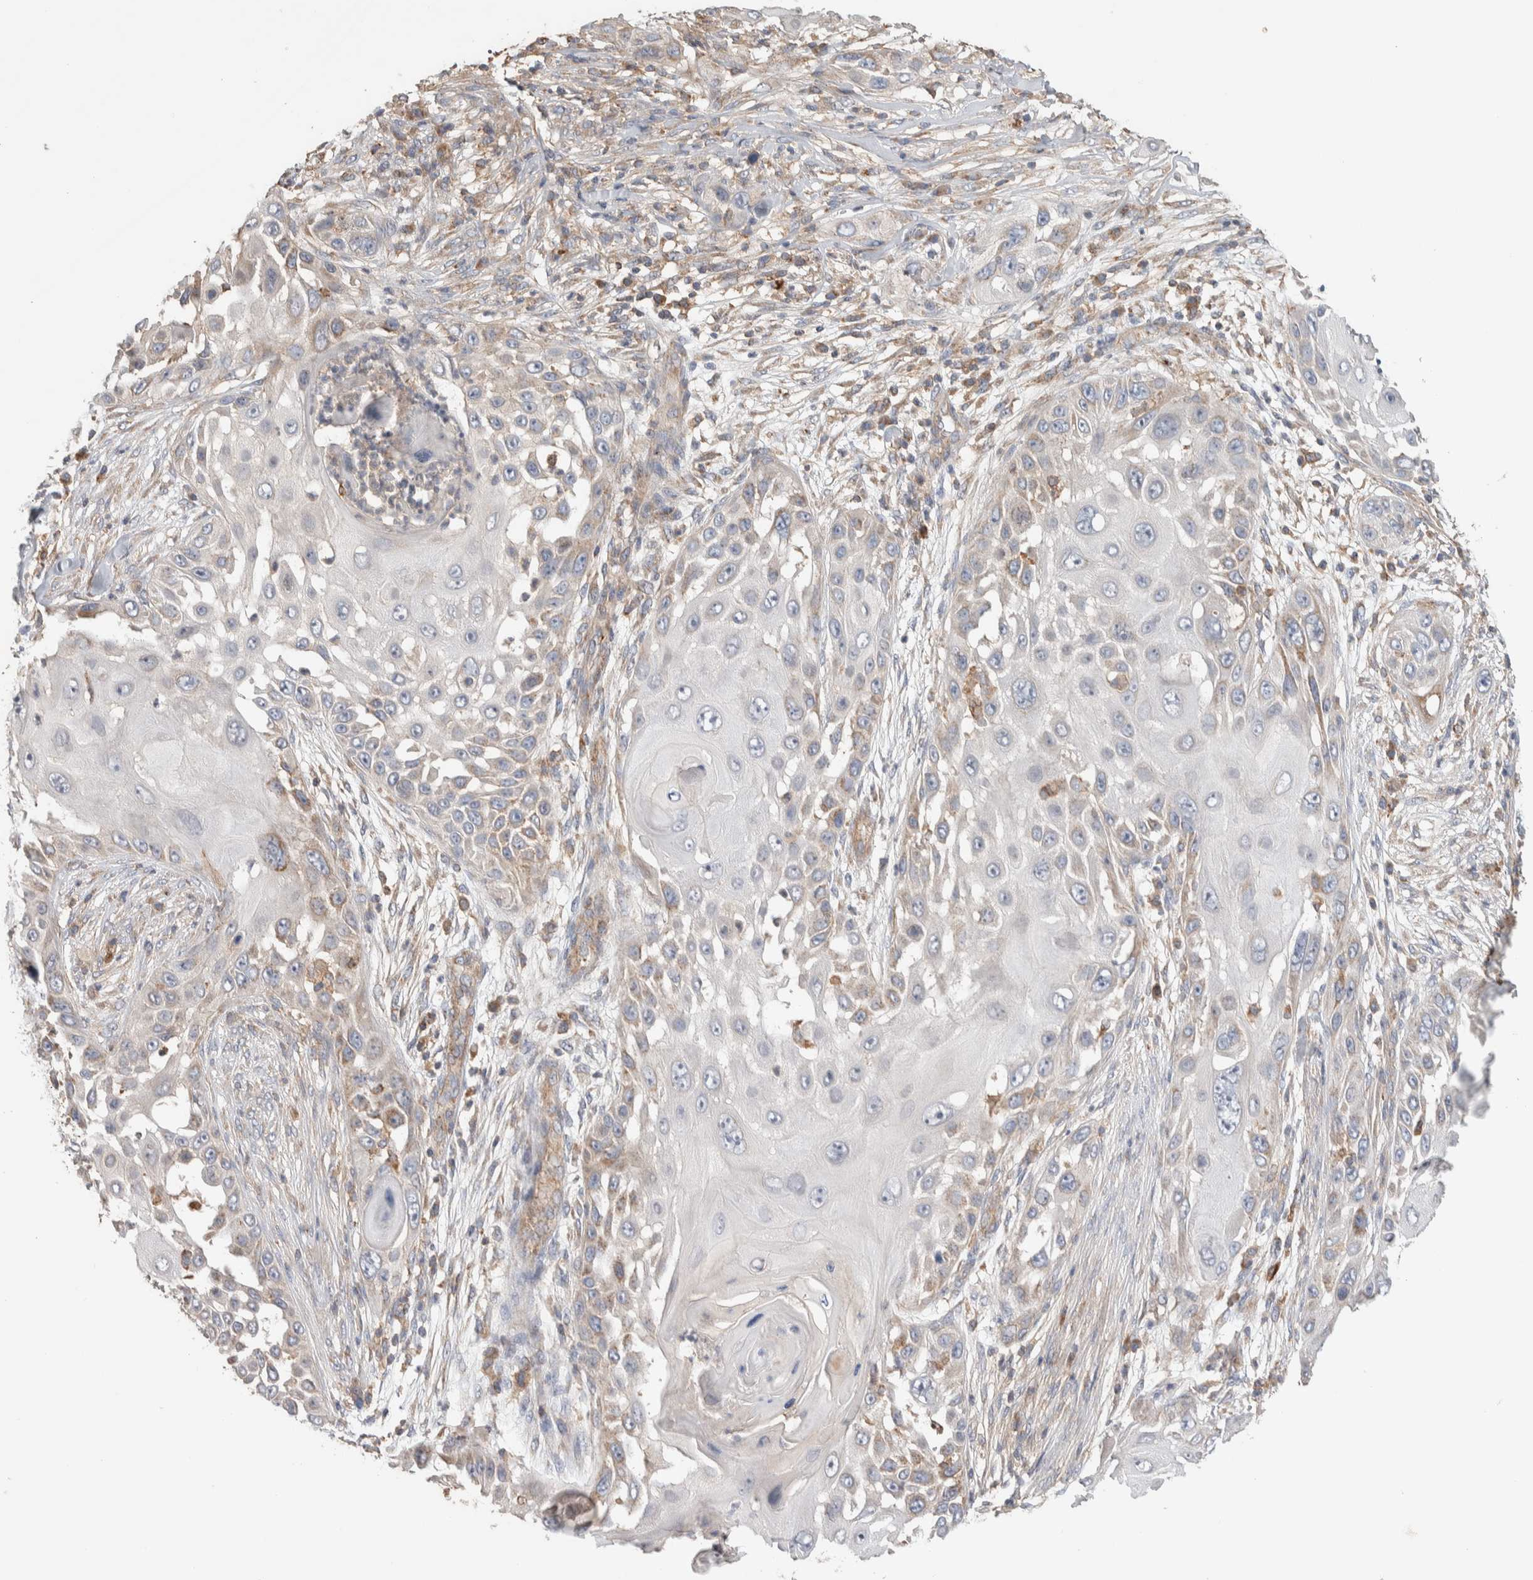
{"staining": {"intensity": "weak", "quantity": "<25%", "location": "cytoplasmic/membranous"}, "tissue": "skin cancer", "cell_type": "Tumor cells", "image_type": "cancer", "snomed": [{"axis": "morphology", "description": "Squamous cell carcinoma, NOS"}, {"axis": "topography", "description": "Skin"}], "caption": "High magnification brightfield microscopy of skin cancer (squamous cell carcinoma) stained with DAB (brown) and counterstained with hematoxylin (blue): tumor cells show no significant expression.", "gene": "DEPTOR", "patient": {"sex": "female", "age": 44}}